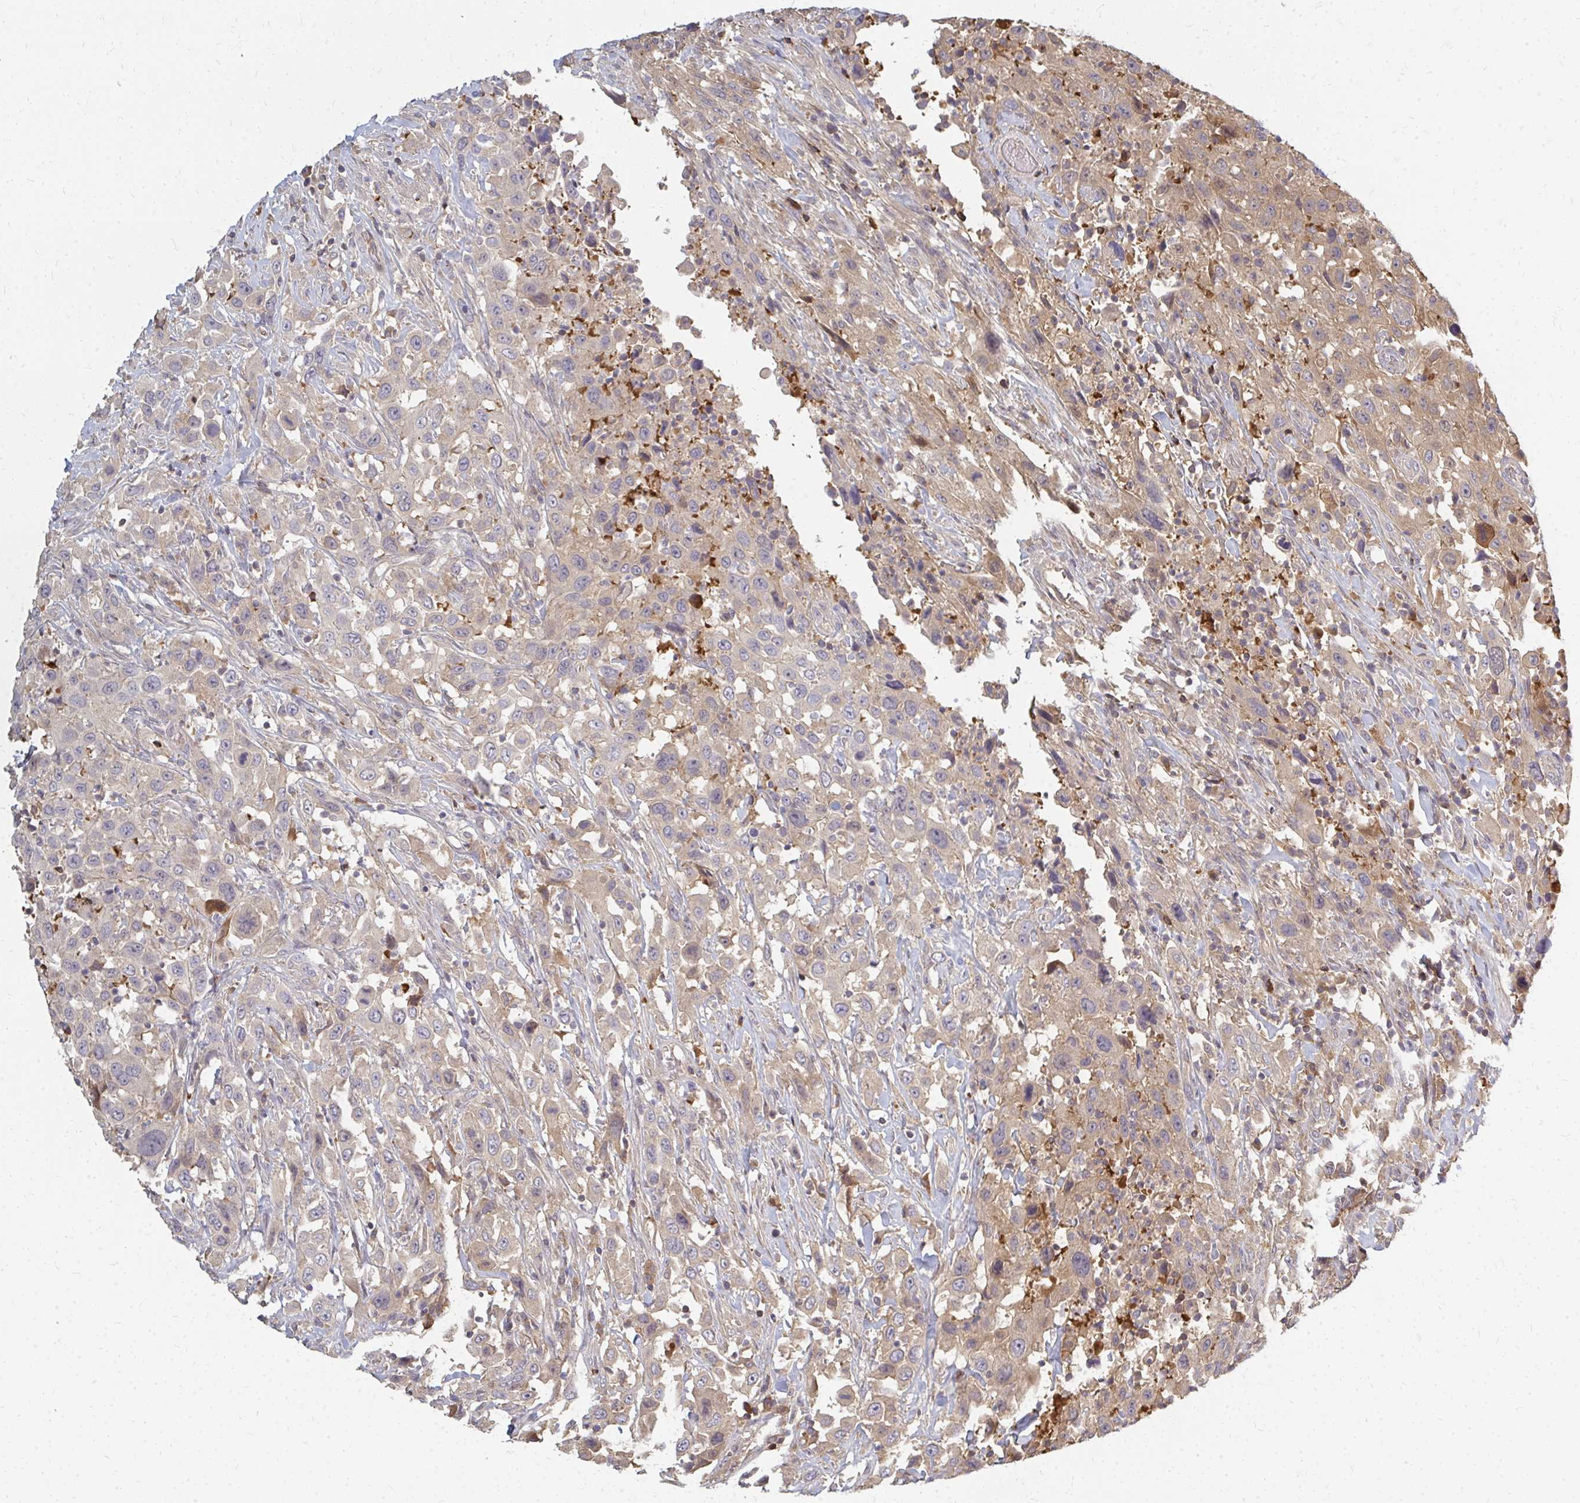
{"staining": {"intensity": "weak", "quantity": ">75%", "location": "cytoplasmic/membranous"}, "tissue": "urothelial cancer", "cell_type": "Tumor cells", "image_type": "cancer", "snomed": [{"axis": "morphology", "description": "Urothelial carcinoma, High grade"}, {"axis": "topography", "description": "Urinary bladder"}], "caption": "Brown immunohistochemical staining in urothelial cancer displays weak cytoplasmic/membranous positivity in about >75% of tumor cells.", "gene": "ZNF285", "patient": {"sex": "male", "age": 61}}